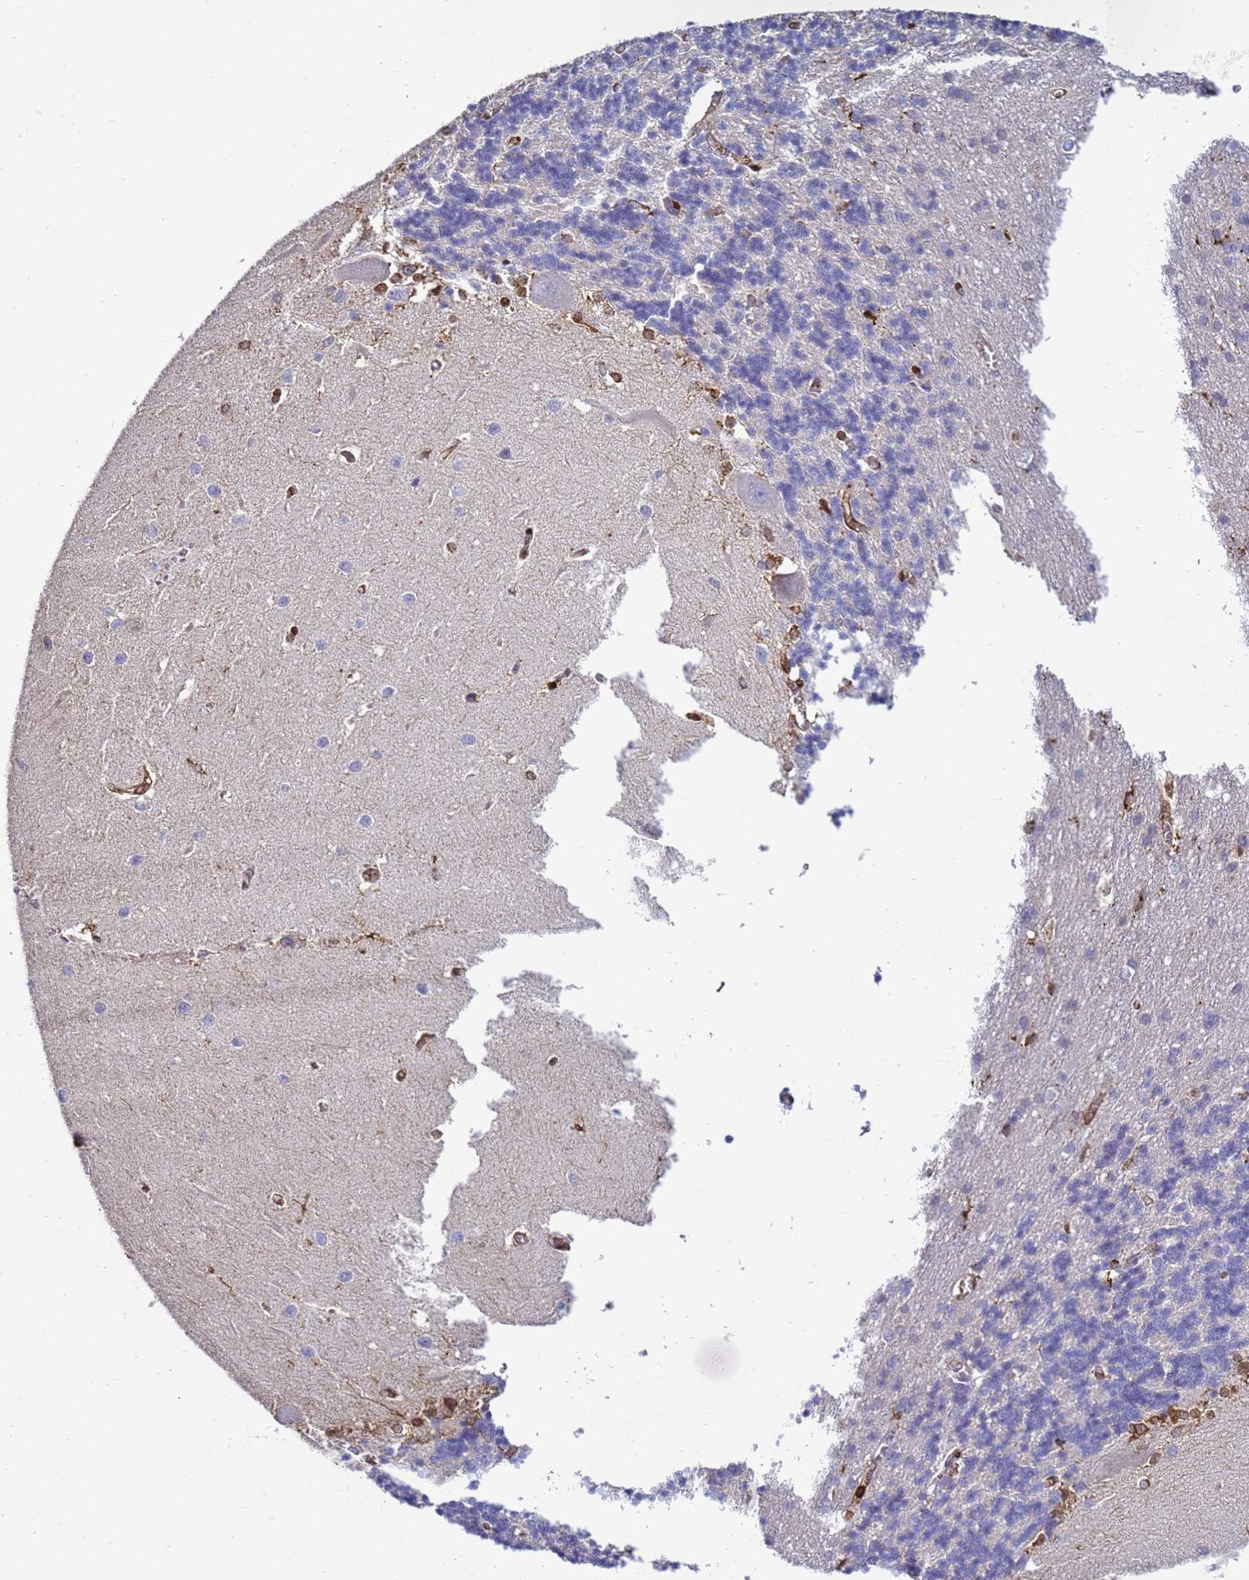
{"staining": {"intensity": "negative", "quantity": "none", "location": "none"}, "tissue": "cerebellum", "cell_type": "Cells in granular layer", "image_type": "normal", "snomed": [{"axis": "morphology", "description": "Normal tissue, NOS"}, {"axis": "topography", "description": "Cerebellum"}], "caption": "Human cerebellum stained for a protein using immunohistochemistry demonstrates no expression in cells in granular layer.", "gene": "ZBTB8OS", "patient": {"sex": "male", "age": 37}}